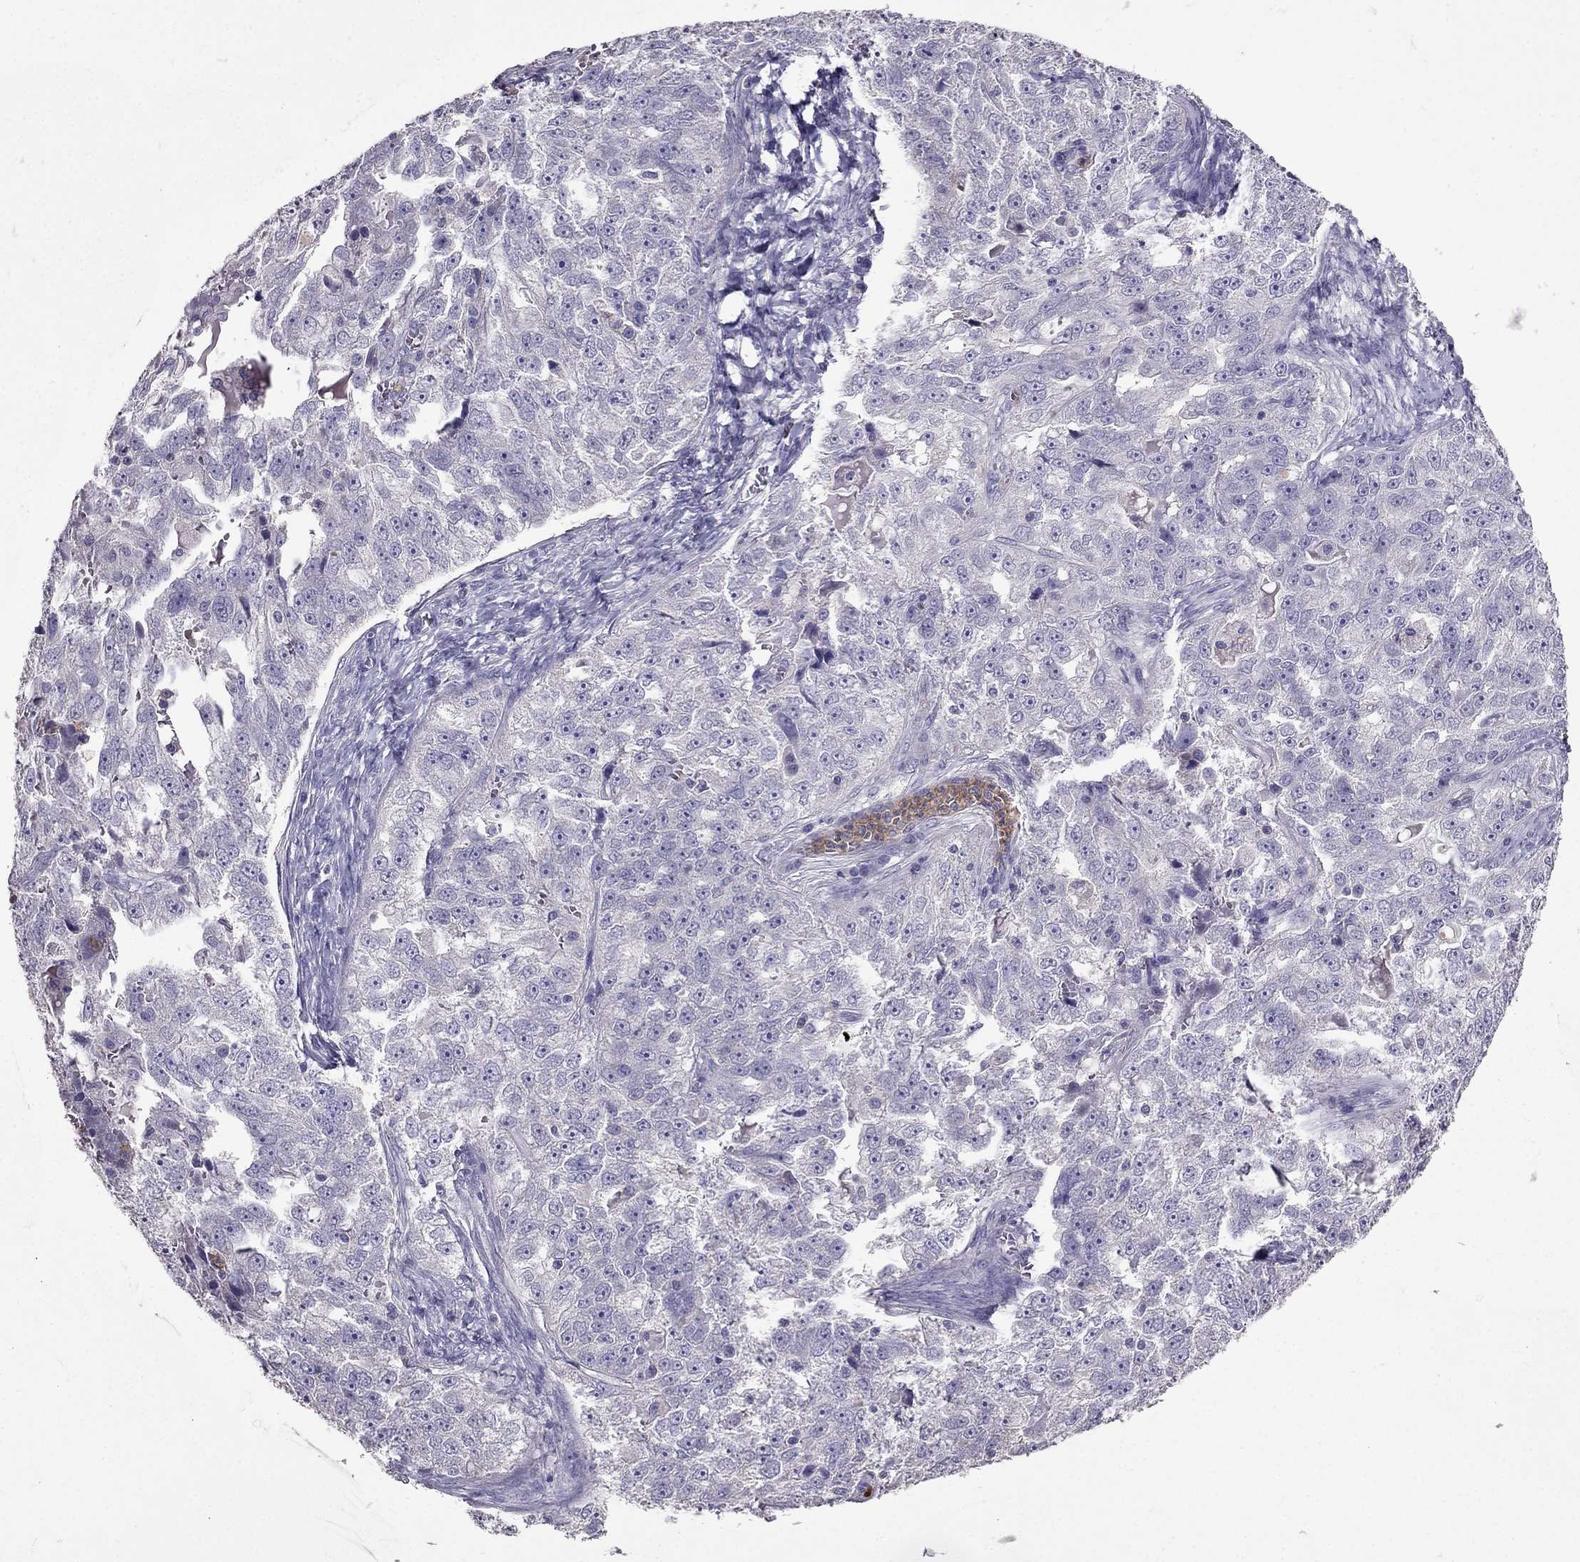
{"staining": {"intensity": "negative", "quantity": "none", "location": "none"}, "tissue": "ovarian cancer", "cell_type": "Tumor cells", "image_type": "cancer", "snomed": [{"axis": "morphology", "description": "Cystadenocarcinoma, serous, NOS"}, {"axis": "topography", "description": "Ovary"}], "caption": "IHC micrograph of neoplastic tissue: human serous cystadenocarcinoma (ovarian) stained with DAB (3,3'-diaminobenzidine) demonstrates no significant protein staining in tumor cells.", "gene": "RFLNB", "patient": {"sex": "female", "age": 51}}